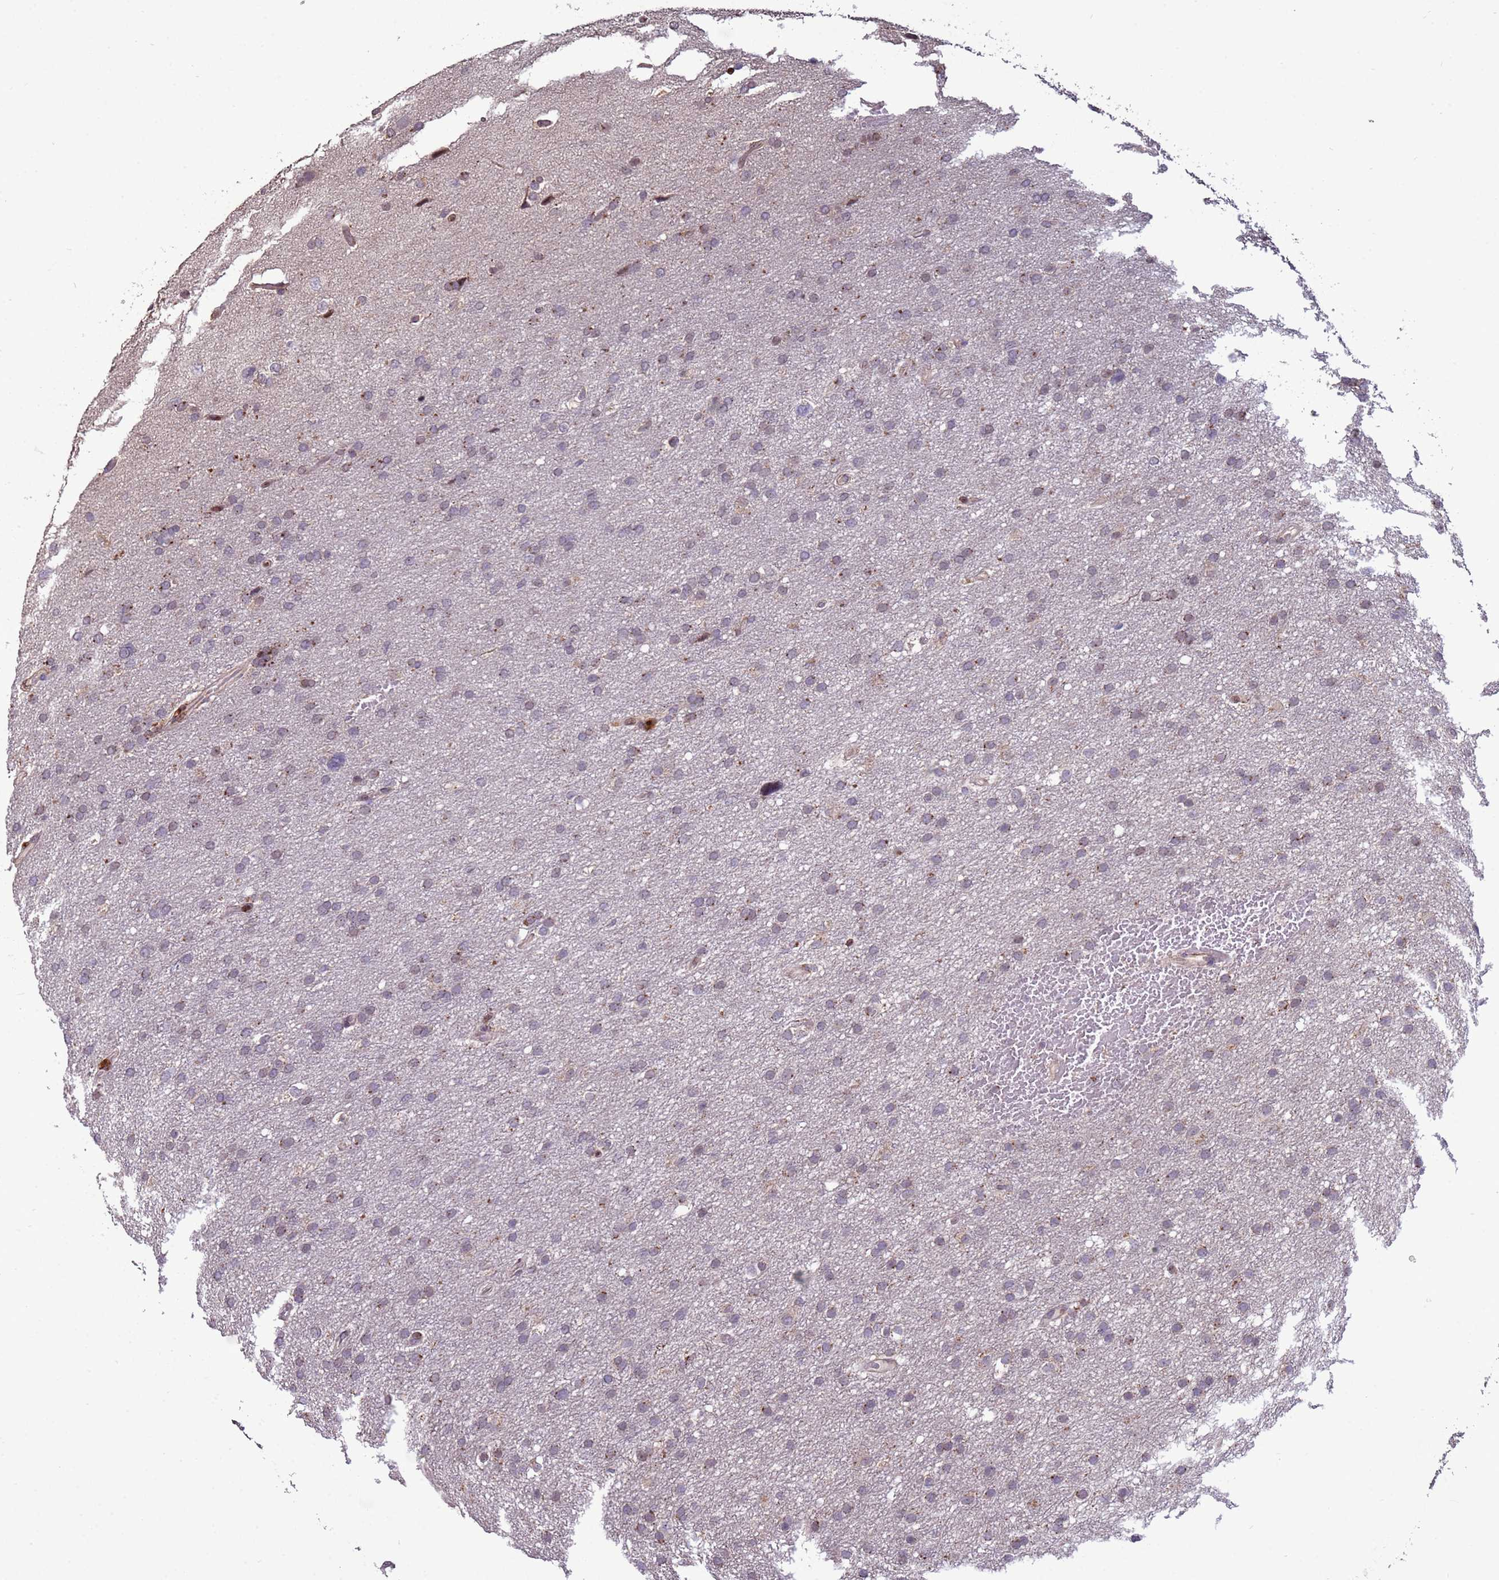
{"staining": {"intensity": "weak", "quantity": "<25%", "location": "cytoplasmic/membranous"}, "tissue": "glioma", "cell_type": "Tumor cells", "image_type": "cancer", "snomed": [{"axis": "morphology", "description": "Glioma, malignant, High grade"}, {"axis": "topography", "description": "Cerebral cortex"}], "caption": "Human malignant glioma (high-grade) stained for a protein using IHC shows no positivity in tumor cells.", "gene": "HGH1", "patient": {"sex": "female", "age": 36}}